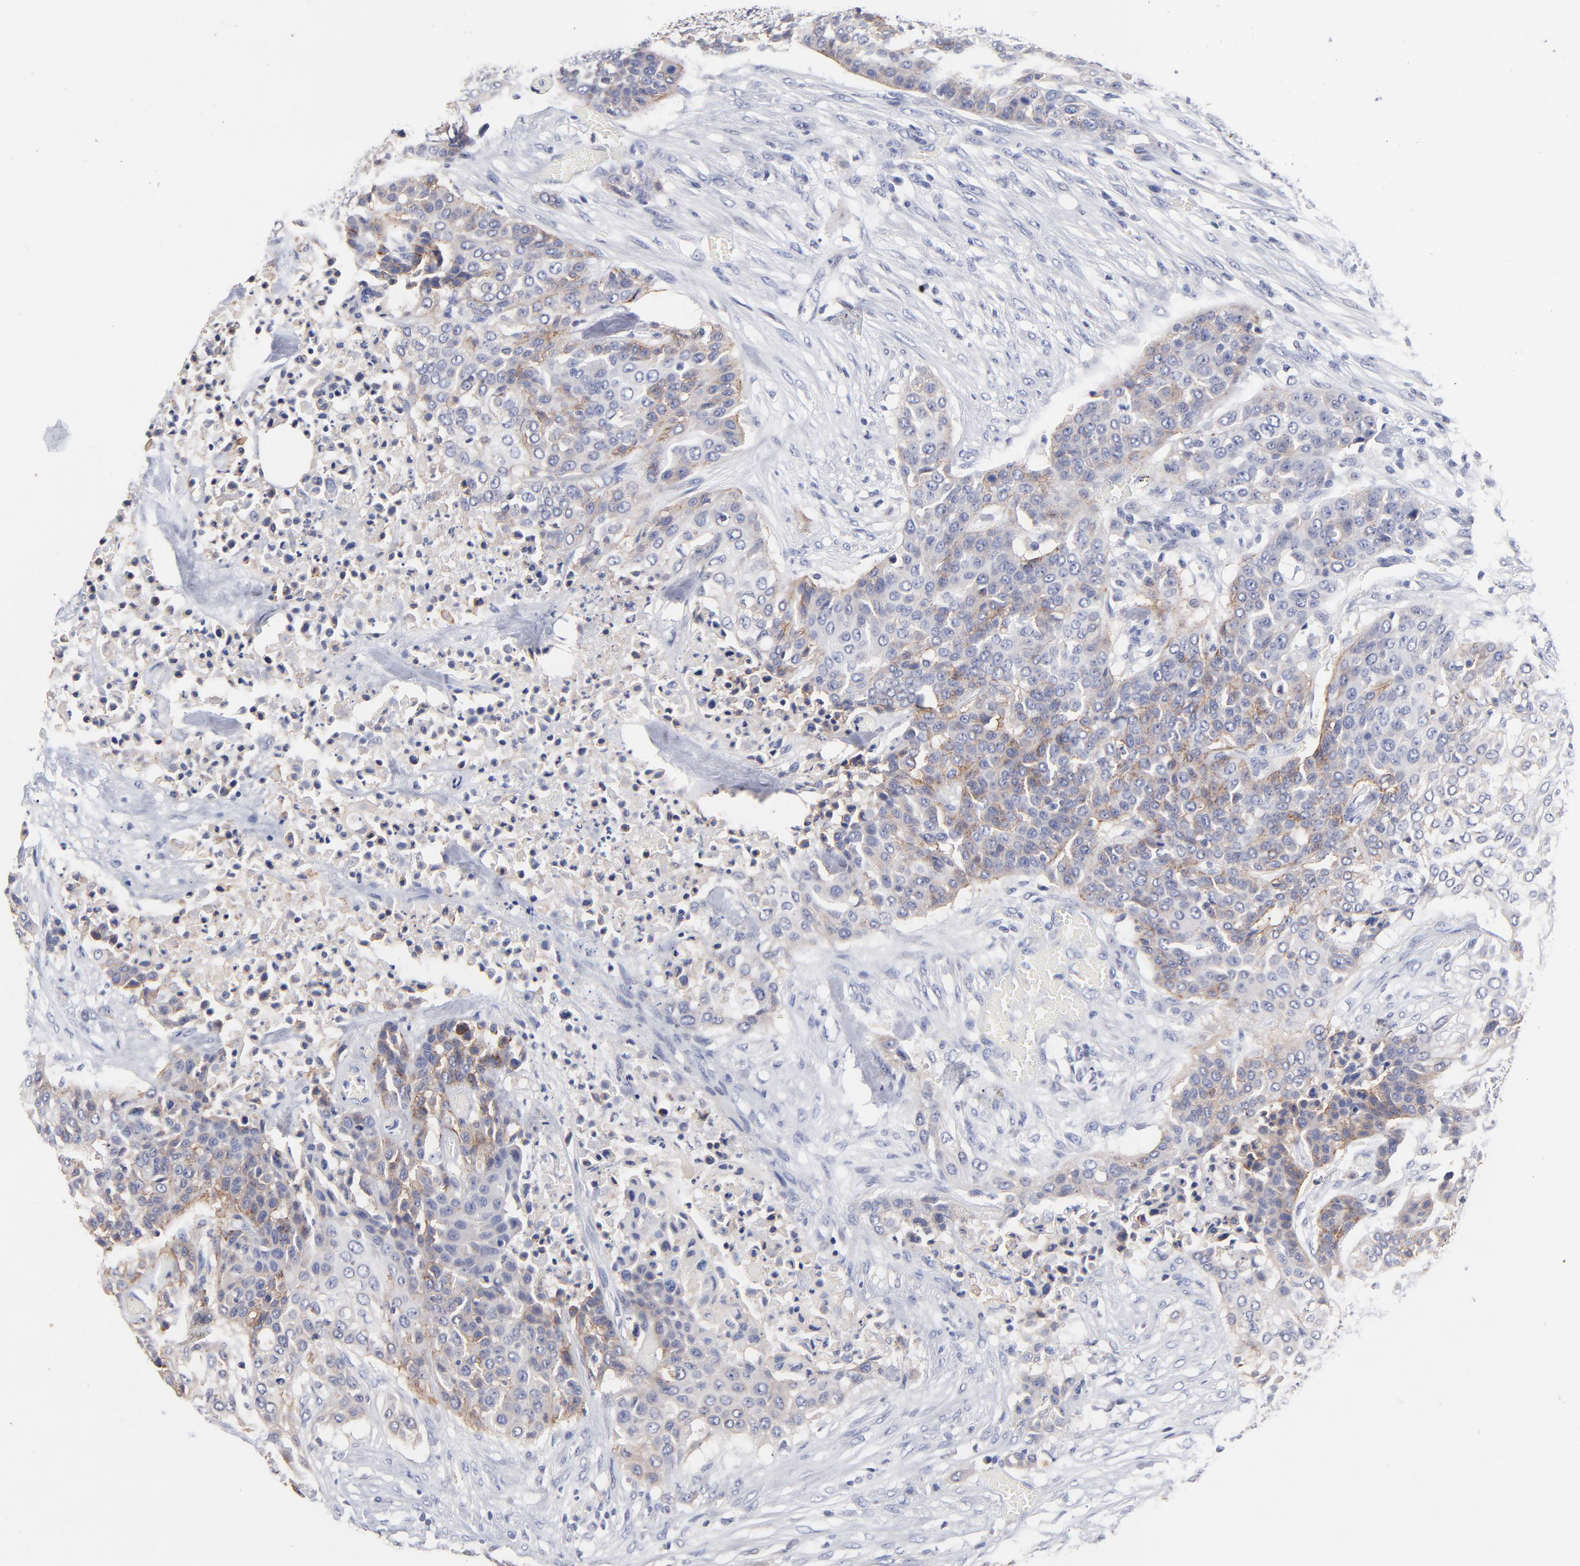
{"staining": {"intensity": "negative", "quantity": "none", "location": "none"}, "tissue": "urothelial cancer", "cell_type": "Tumor cells", "image_type": "cancer", "snomed": [{"axis": "morphology", "description": "Urothelial carcinoma, High grade"}, {"axis": "topography", "description": "Urinary bladder"}], "caption": "Protein analysis of high-grade urothelial carcinoma exhibits no significant staining in tumor cells.", "gene": "CXADR", "patient": {"sex": "male", "age": 74}}